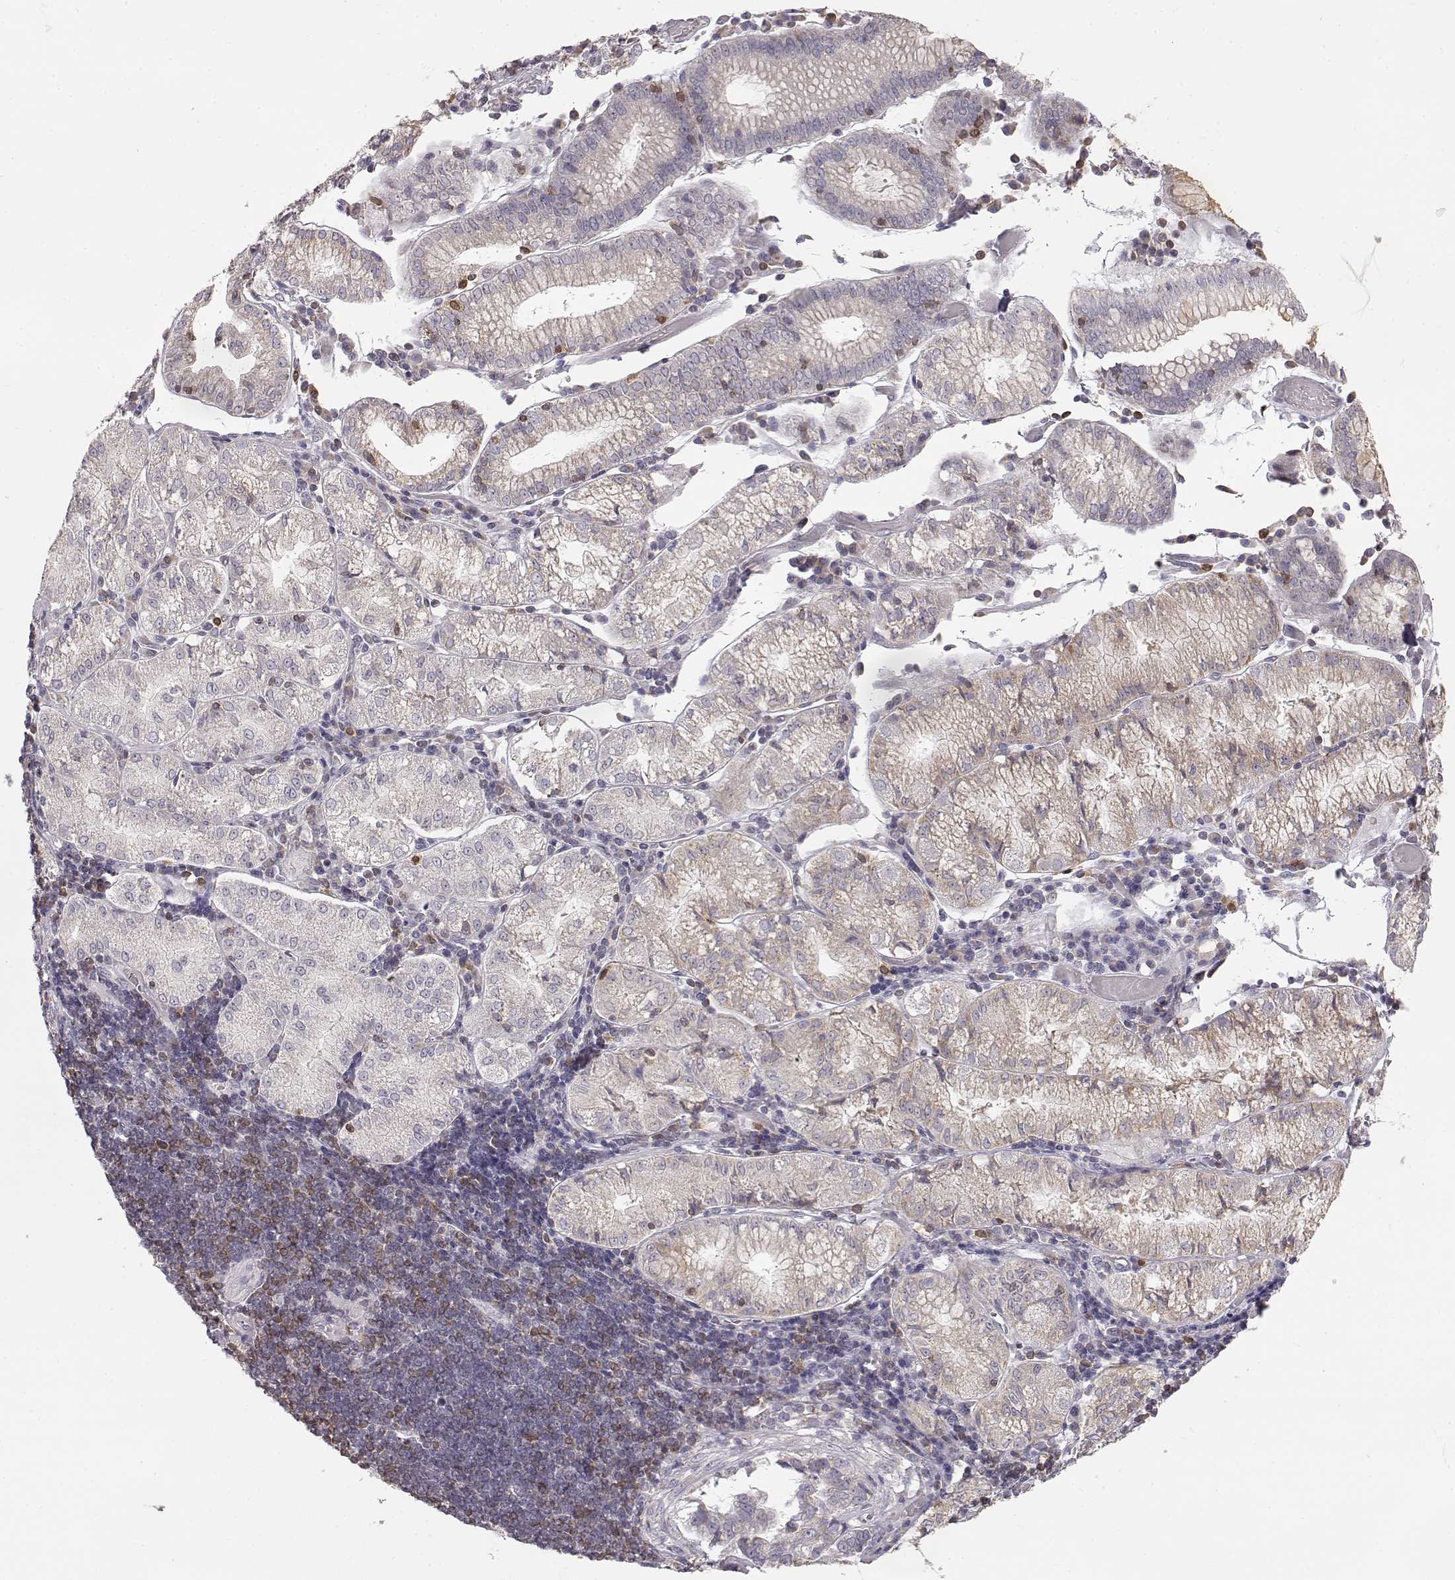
{"staining": {"intensity": "weak", "quantity": ">75%", "location": "cytoplasmic/membranous"}, "tissue": "stomach cancer", "cell_type": "Tumor cells", "image_type": "cancer", "snomed": [{"axis": "morphology", "description": "Adenocarcinoma, NOS"}, {"axis": "topography", "description": "Stomach"}], "caption": "DAB (3,3'-diaminobenzidine) immunohistochemical staining of stomach cancer (adenocarcinoma) displays weak cytoplasmic/membranous protein expression in approximately >75% of tumor cells.", "gene": "GRAP2", "patient": {"sex": "male", "age": 93}}